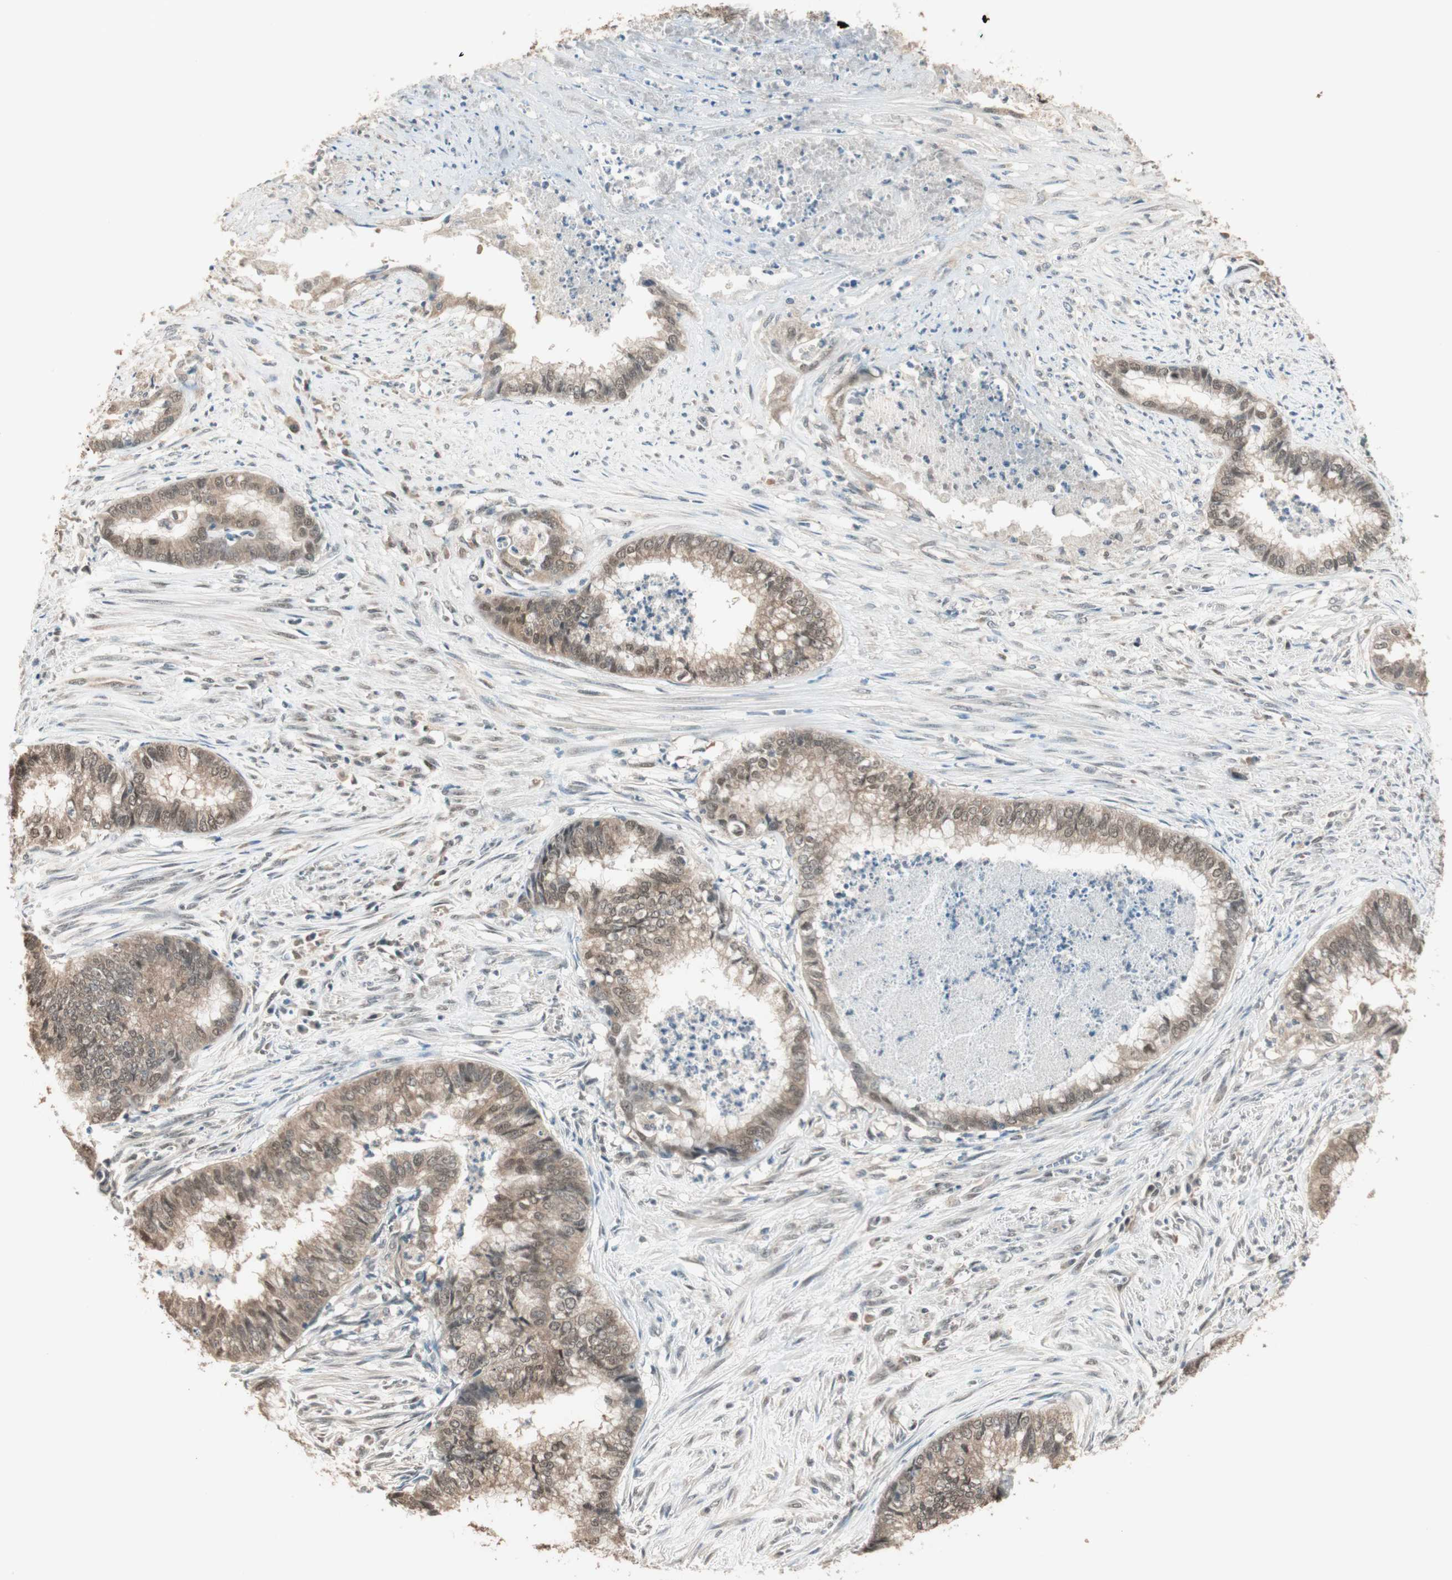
{"staining": {"intensity": "weak", "quantity": "25%-75%", "location": "cytoplasmic/membranous,nuclear"}, "tissue": "endometrial cancer", "cell_type": "Tumor cells", "image_type": "cancer", "snomed": [{"axis": "morphology", "description": "Necrosis, NOS"}, {"axis": "morphology", "description": "Adenocarcinoma, NOS"}, {"axis": "topography", "description": "Endometrium"}], "caption": "This is an image of immunohistochemistry (IHC) staining of adenocarcinoma (endometrial), which shows weak expression in the cytoplasmic/membranous and nuclear of tumor cells.", "gene": "USP5", "patient": {"sex": "female", "age": 79}}